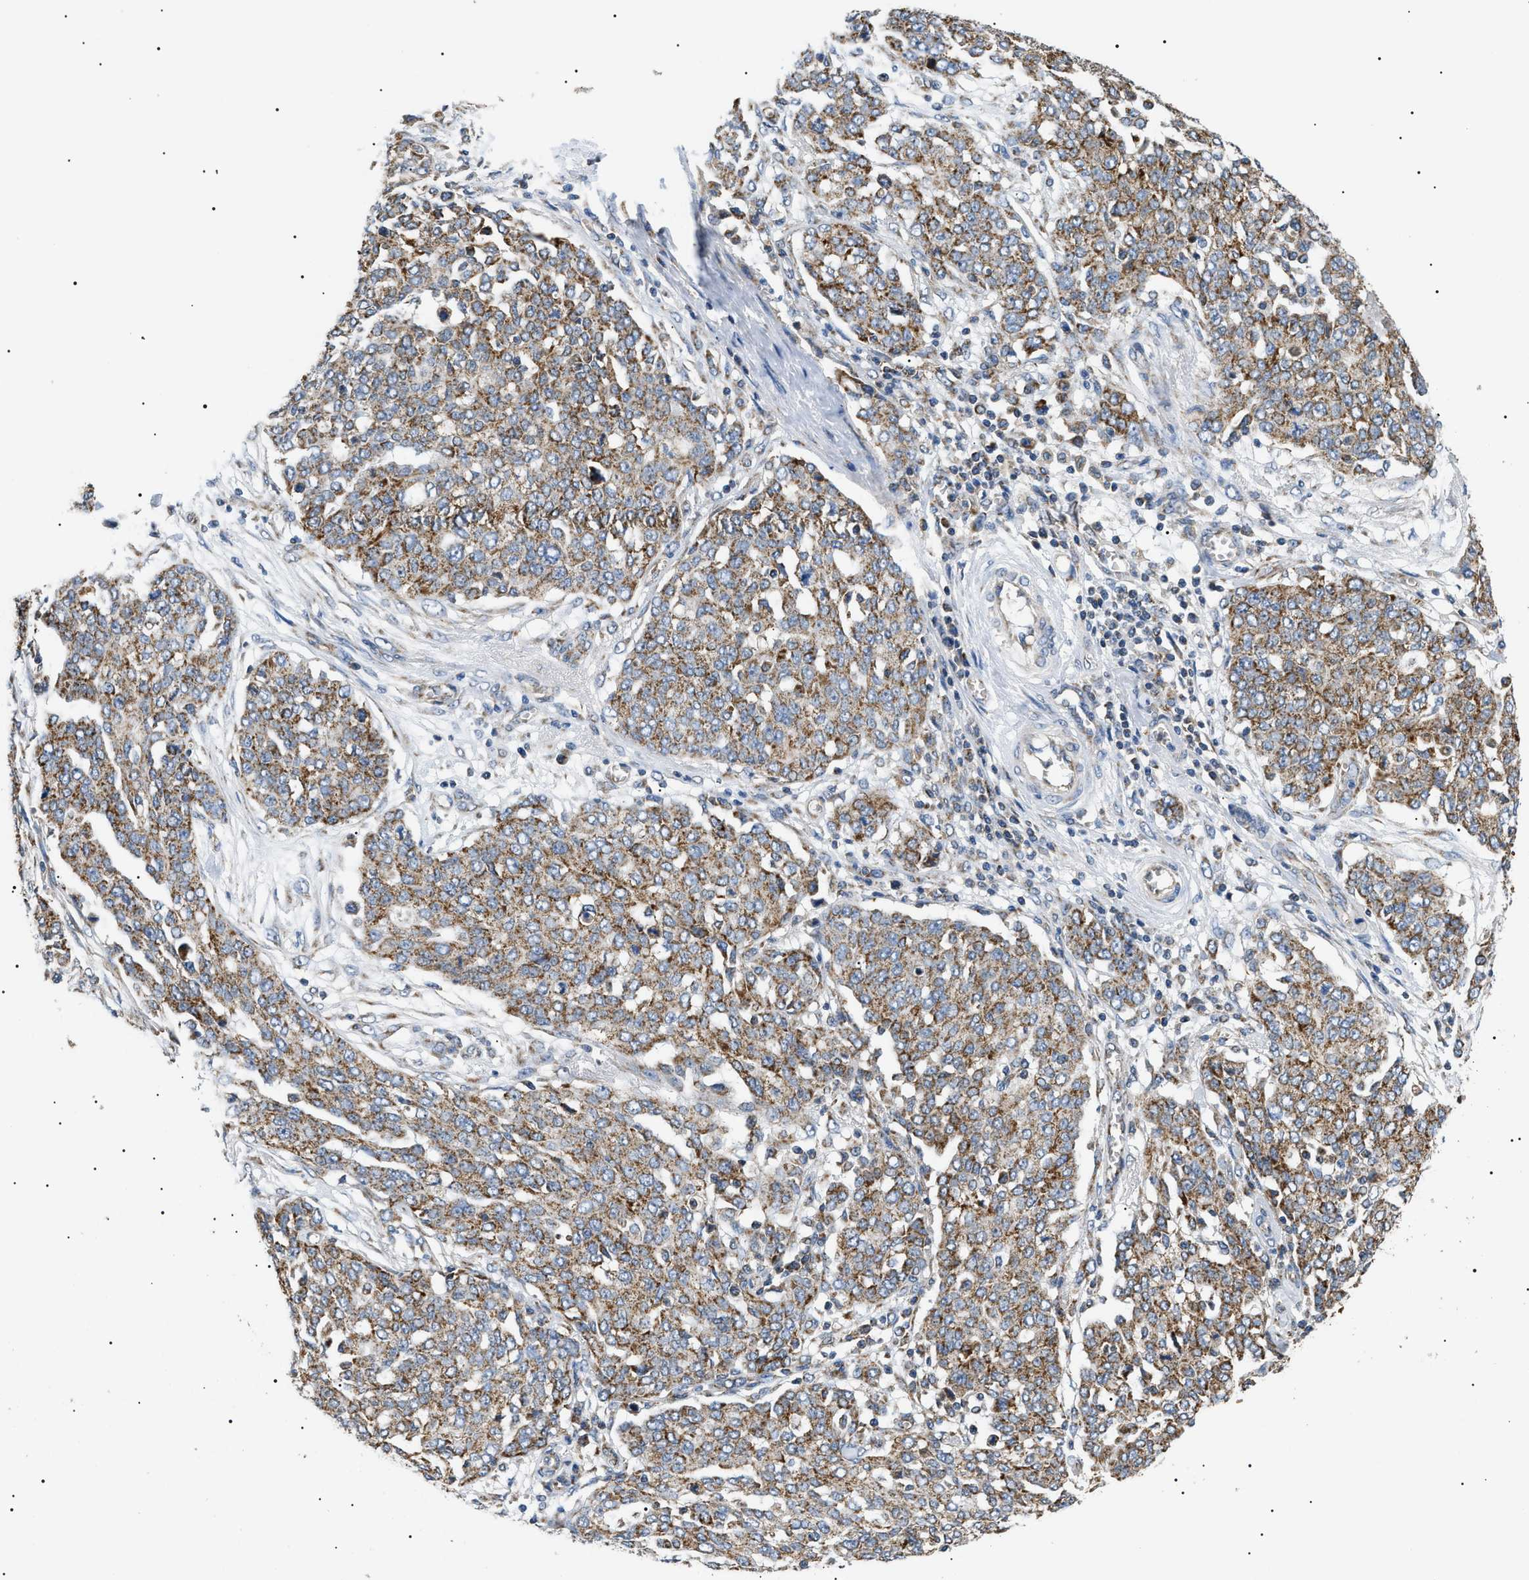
{"staining": {"intensity": "moderate", "quantity": ">75%", "location": "cytoplasmic/membranous"}, "tissue": "ovarian cancer", "cell_type": "Tumor cells", "image_type": "cancer", "snomed": [{"axis": "morphology", "description": "Cystadenocarcinoma, serous, NOS"}, {"axis": "topography", "description": "Soft tissue"}, {"axis": "topography", "description": "Ovary"}], "caption": "About >75% of tumor cells in ovarian serous cystadenocarcinoma display moderate cytoplasmic/membranous protein staining as visualized by brown immunohistochemical staining.", "gene": "TOMM6", "patient": {"sex": "female", "age": 57}}